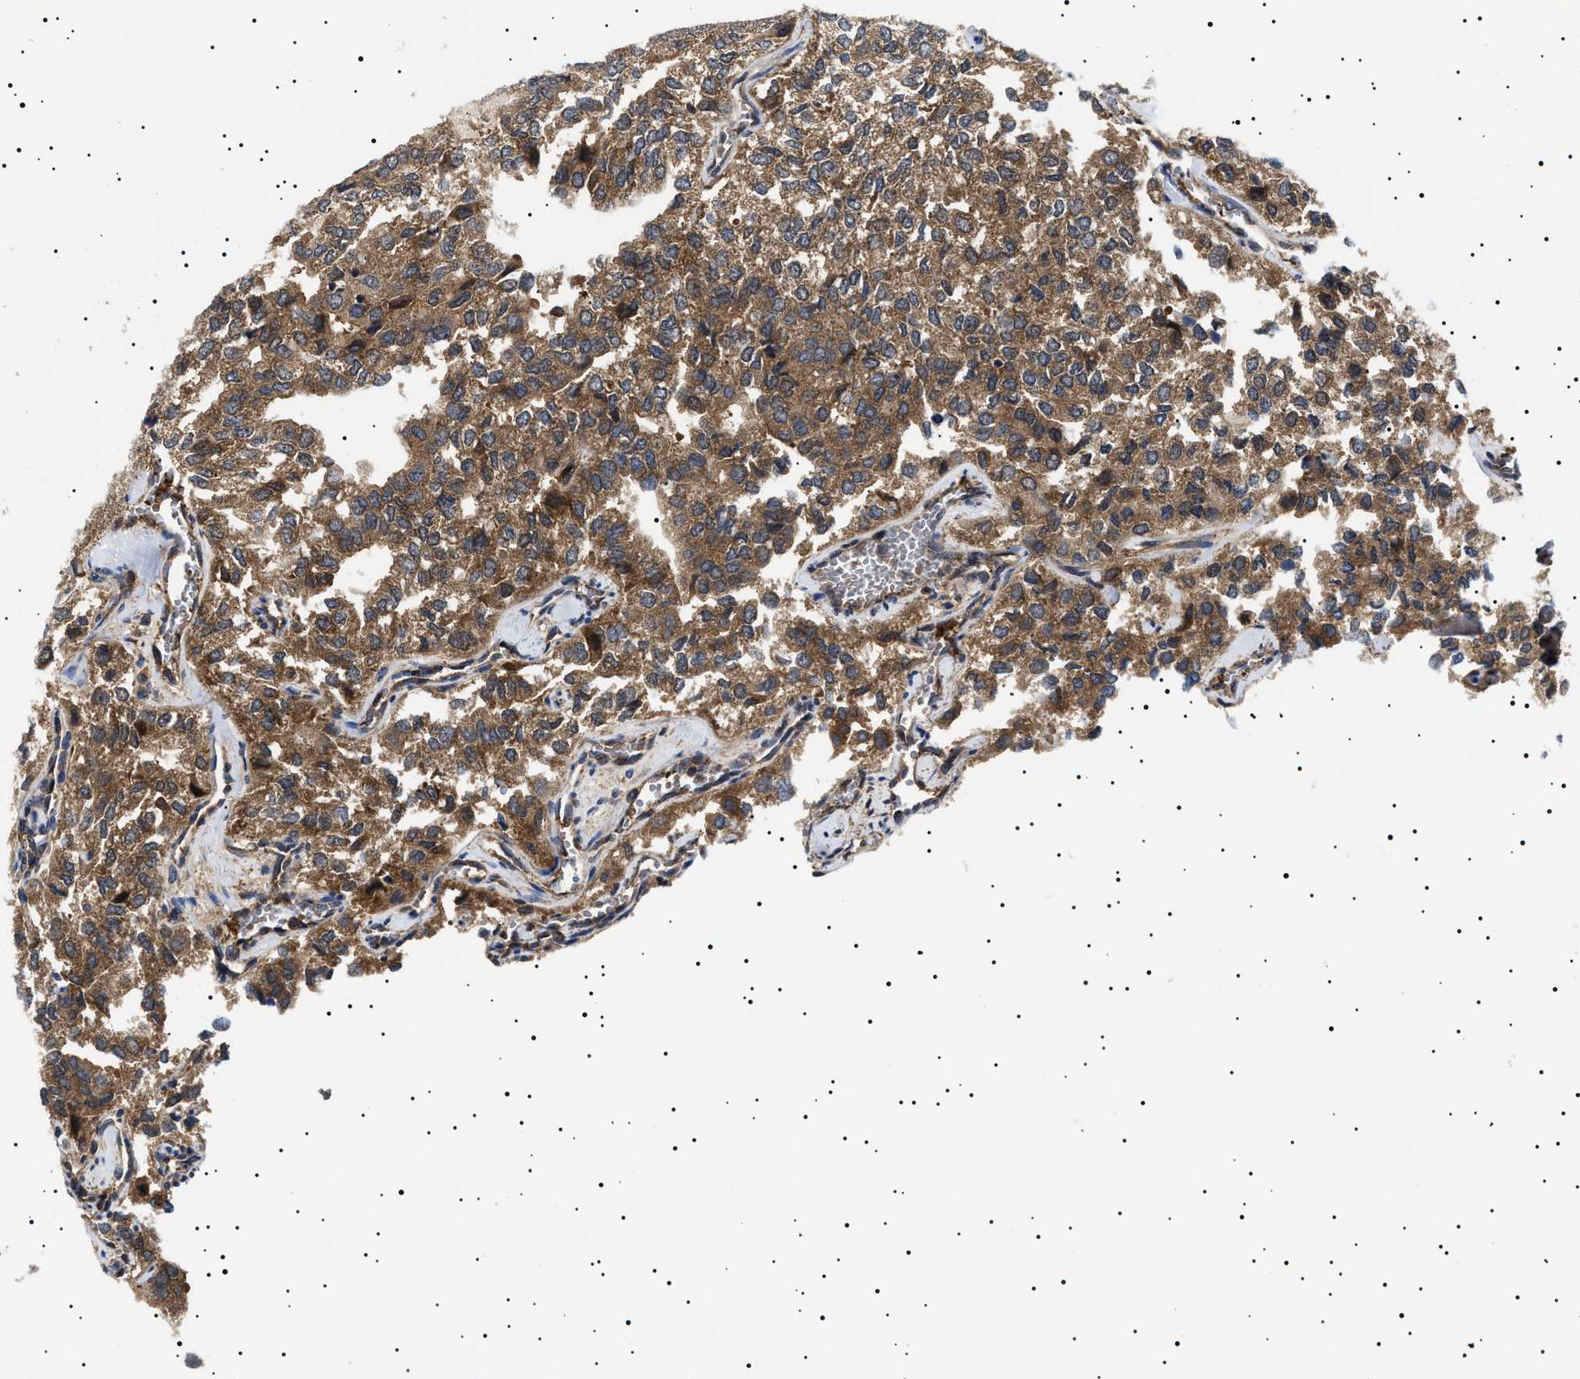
{"staining": {"intensity": "moderate", "quantity": ">75%", "location": "cytoplasmic/membranous"}, "tissue": "thyroid cancer", "cell_type": "Tumor cells", "image_type": "cancer", "snomed": [{"axis": "morphology", "description": "Follicular adenoma carcinoma, NOS"}, {"axis": "topography", "description": "Thyroid gland"}], "caption": "Thyroid cancer stained with a protein marker shows moderate staining in tumor cells.", "gene": "TPP2", "patient": {"sex": "male", "age": 75}}